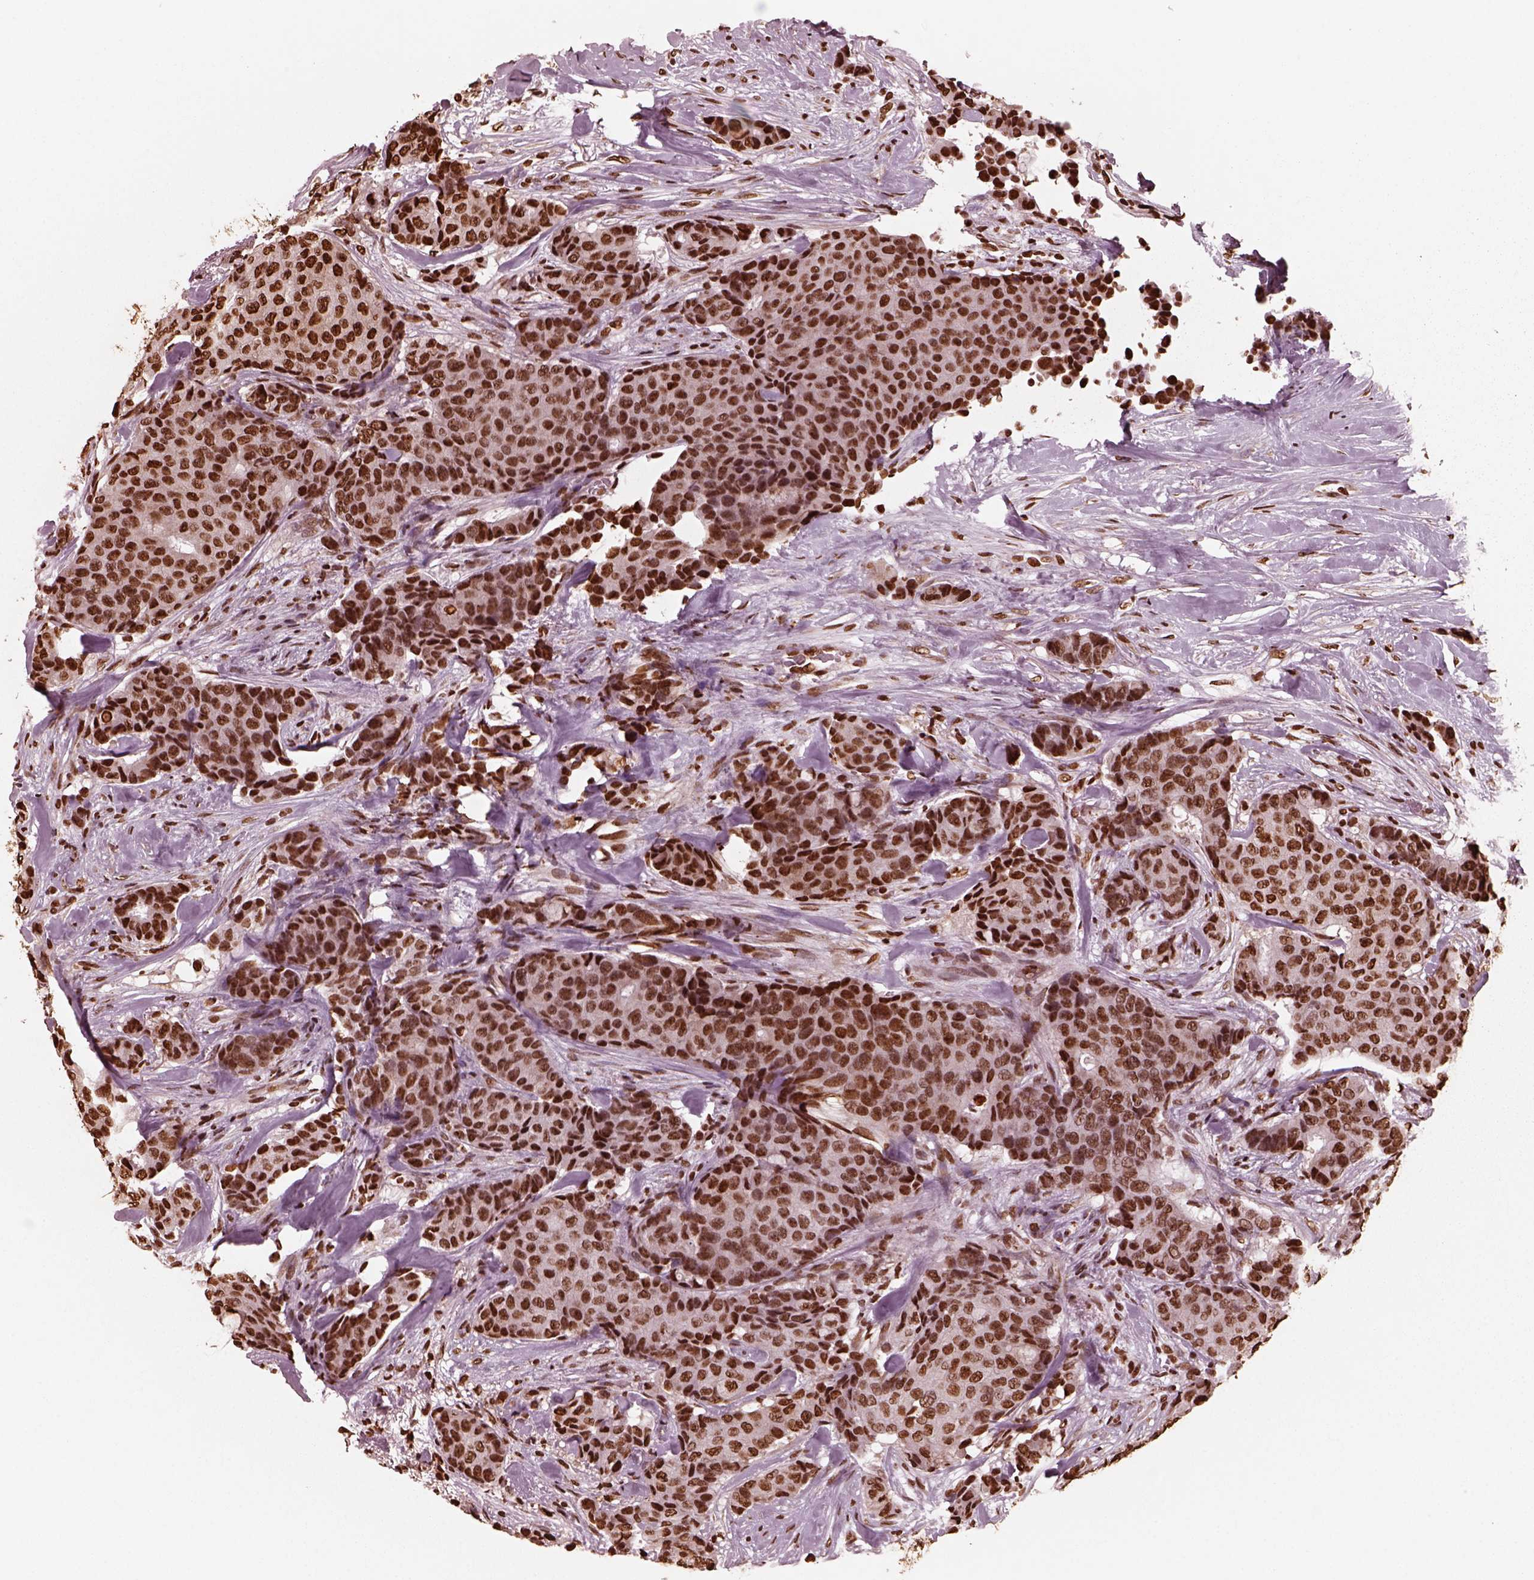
{"staining": {"intensity": "strong", "quantity": ">75%", "location": "nuclear"}, "tissue": "breast cancer", "cell_type": "Tumor cells", "image_type": "cancer", "snomed": [{"axis": "morphology", "description": "Duct carcinoma"}, {"axis": "topography", "description": "Breast"}], "caption": "The micrograph exhibits staining of breast cancer (intraductal carcinoma), revealing strong nuclear protein positivity (brown color) within tumor cells.", "gene": "NSD1", "patient": {"sex": "female", "age": 75}}